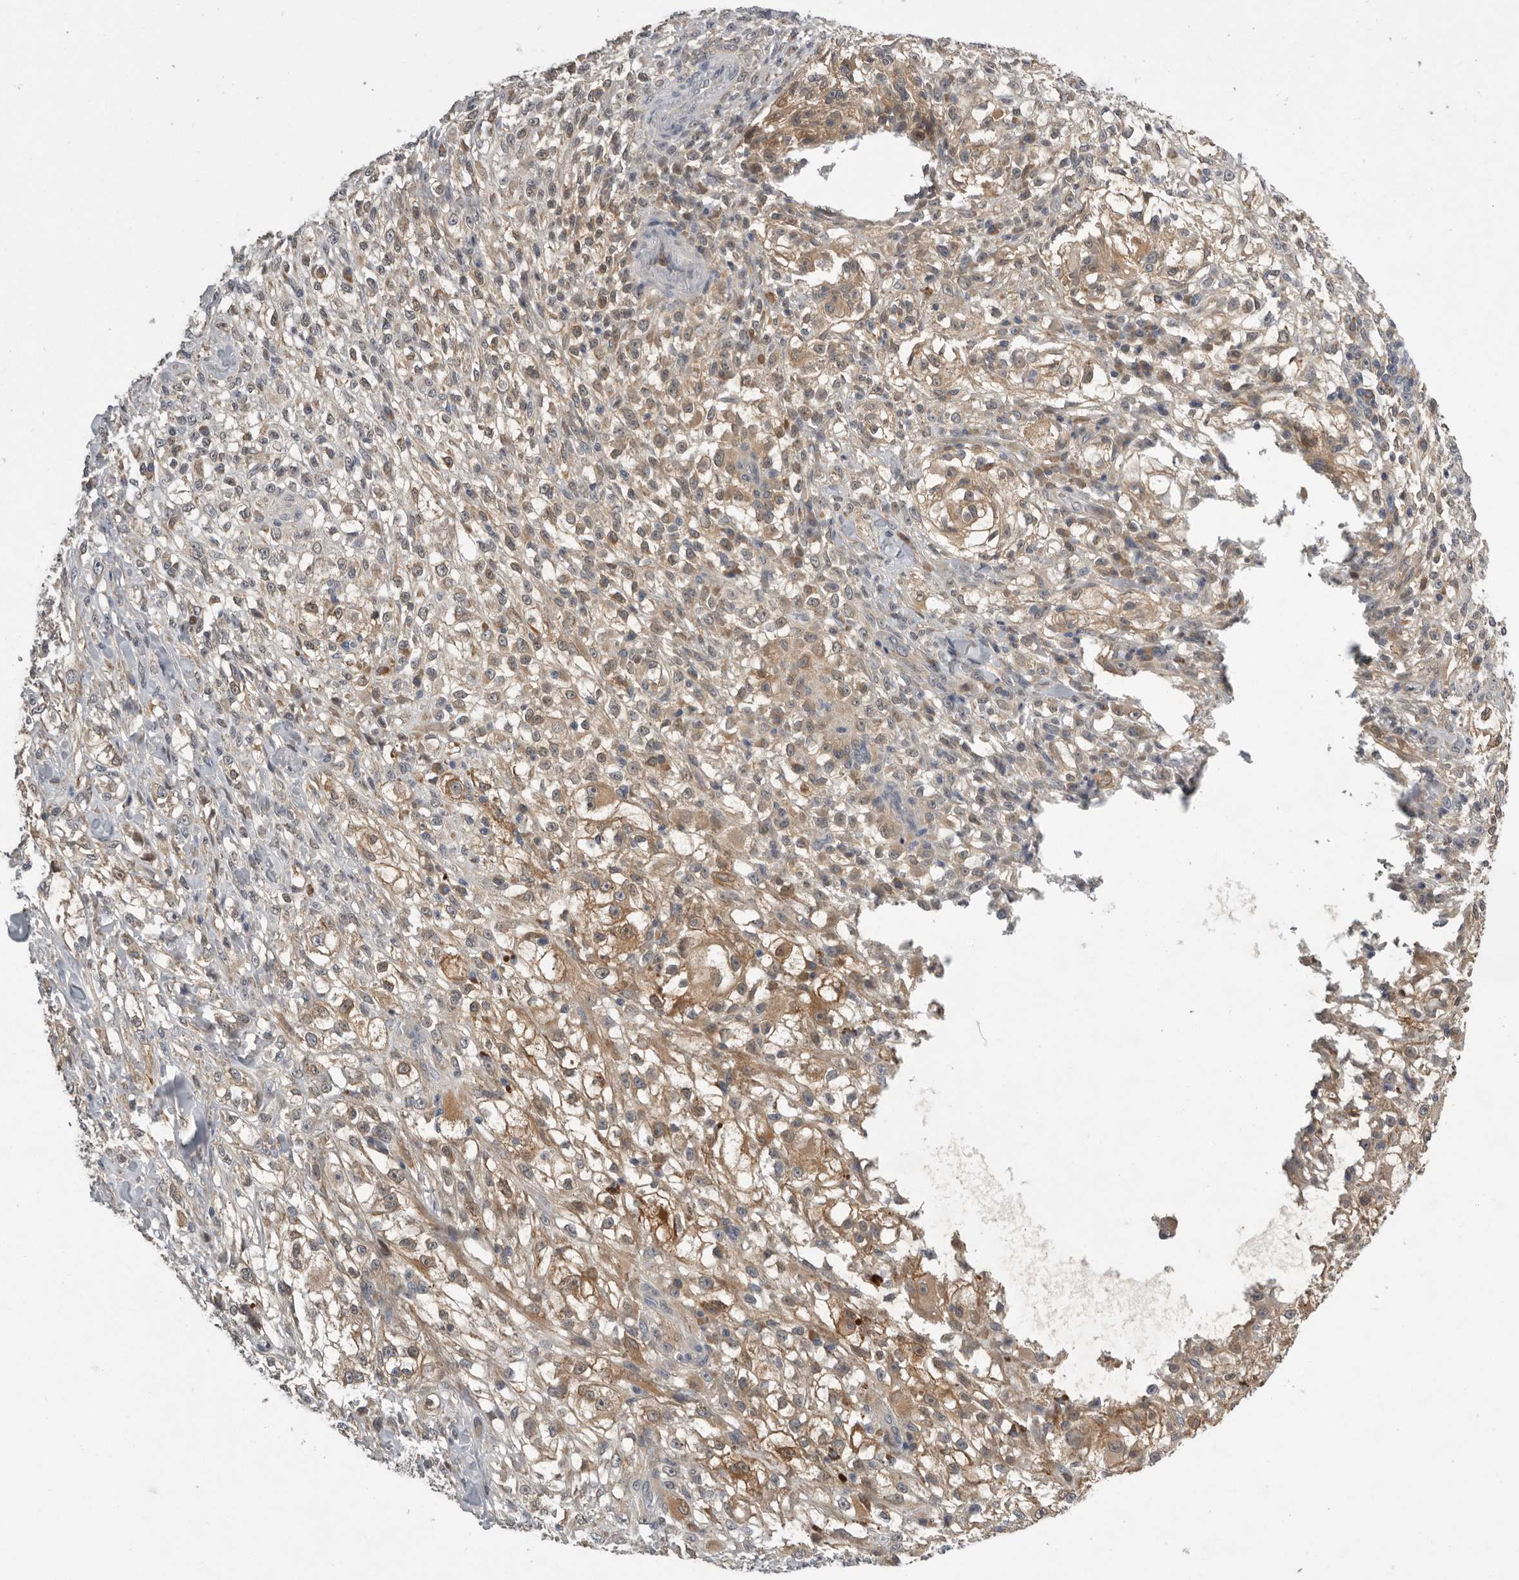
{"staining": {"intensity": "weak", "quantity": "25%-75%", "location": "cytoplasmic/membranous"}, "tissue": "melanoma", "cell_type": "Tumor cells", "image_type": "cancer", "snomed": [{"axis": "morphology", "description": "Malignant melanoma, NOS"}, {"axis": "topography", "description": "Skin of head"}], "caption": "A micrograph showing weak cytoplasmic/membranous expression in approximately 25%-75% of tumor cells in melanoma, as visualized by brown immunohistochemical staining.", "gene": "RALGPS2", "patient": {"sex": "male", "age": 83}}